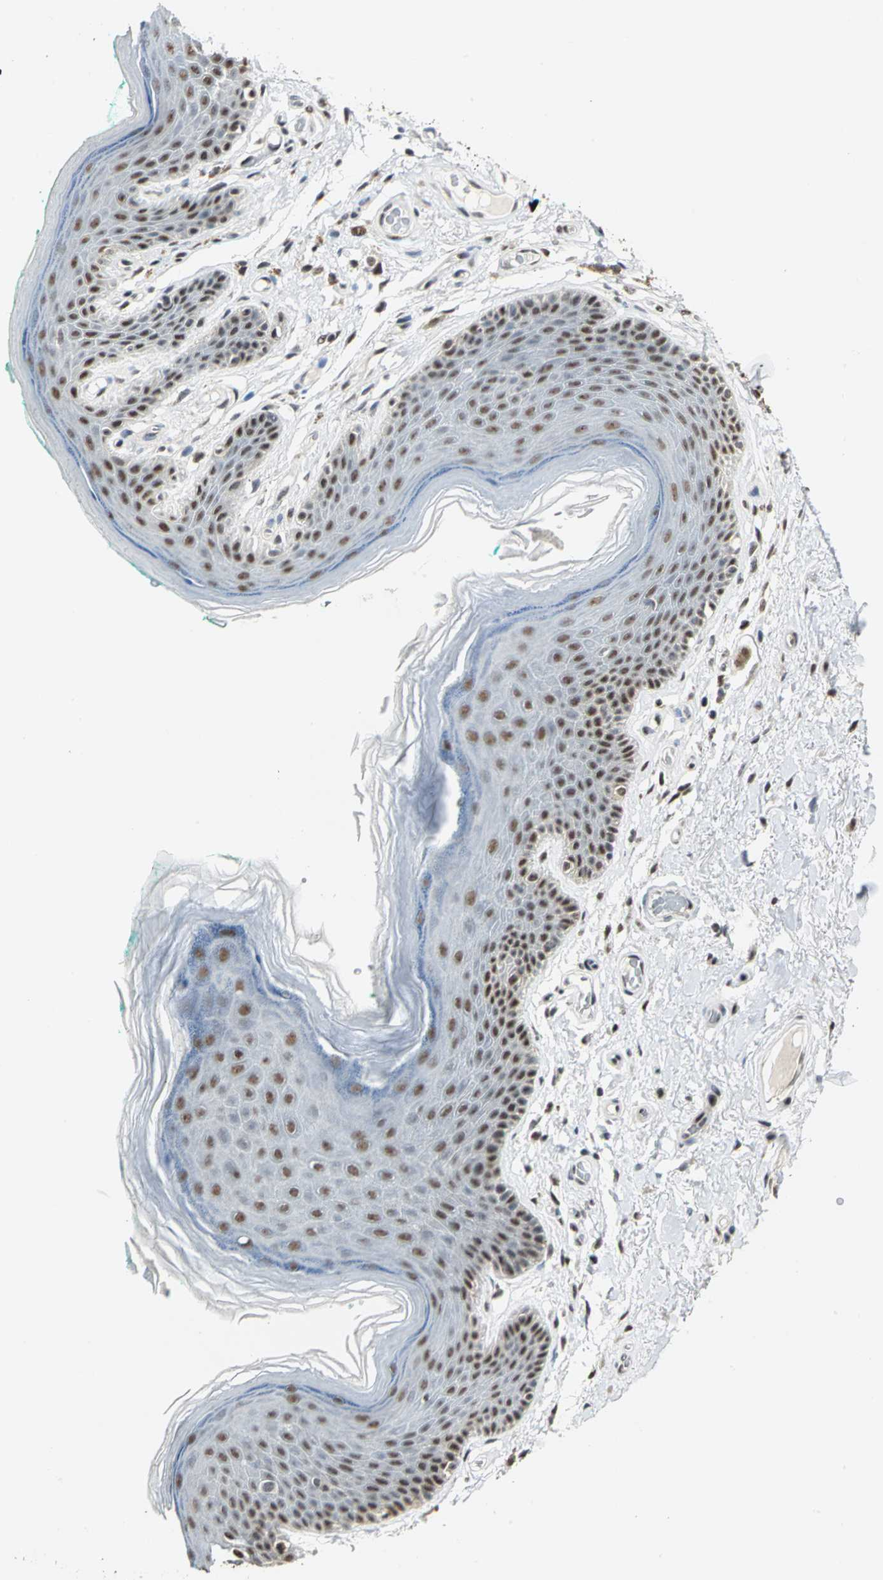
{"staining": {"intensity": "strong", "quantity": ">75%", "location": "nuclear"}, "tissue": "skin", "cell_type": "Epidermal cells", "image_type": "normal", "snomed": [{"axis": "morphology", "description": "Normal tissue, NOS"}, {"axis": "topography", "description": "Anal"}], "caption": "Immunohistochemical staining of normal skin exhibits strong nuclear protein staining in about >75% of epidermal cells.", "gene": "CCDC88C", "patient": {"sex": "male", "age": 74}}